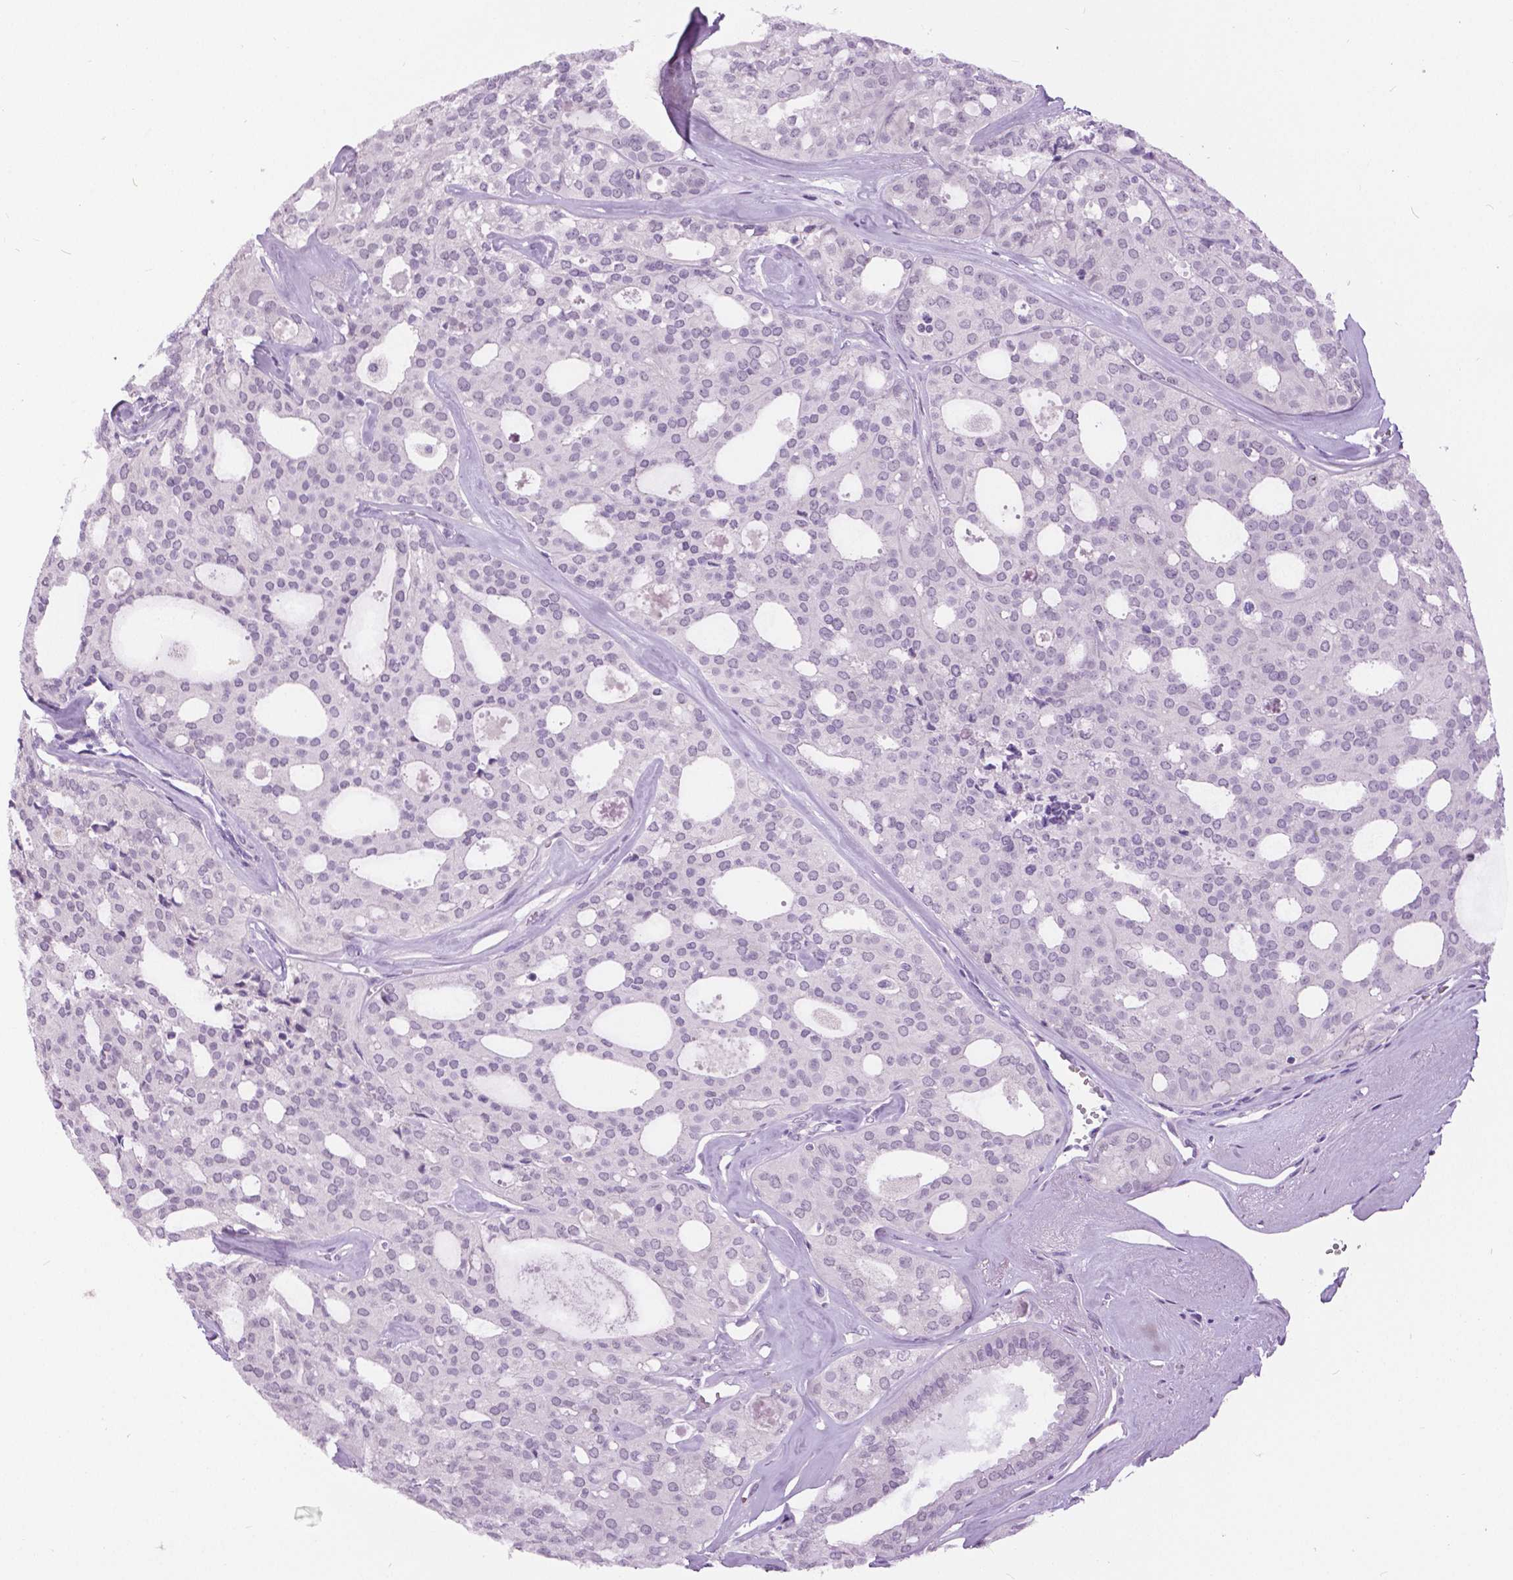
{"staining": {"intensity": "negative", "quantity": "none", "location": "none"}, "tissue": "thyroid cancer", "cell_type": "Tumor cells", "image_type": "cancer", "snomed": [{"axis": "morphology", "description": "Follicular adenoma carcinoma, NOS"}, {"axis": "topography", "description": "Thyroid gland"}], "caption": "Tumor cells are negative for brown protein staining in follicular adenoma carcinoma (thyroid).", "gene": "MYOM1", "patient": {"sex": "male", "age": 75}}